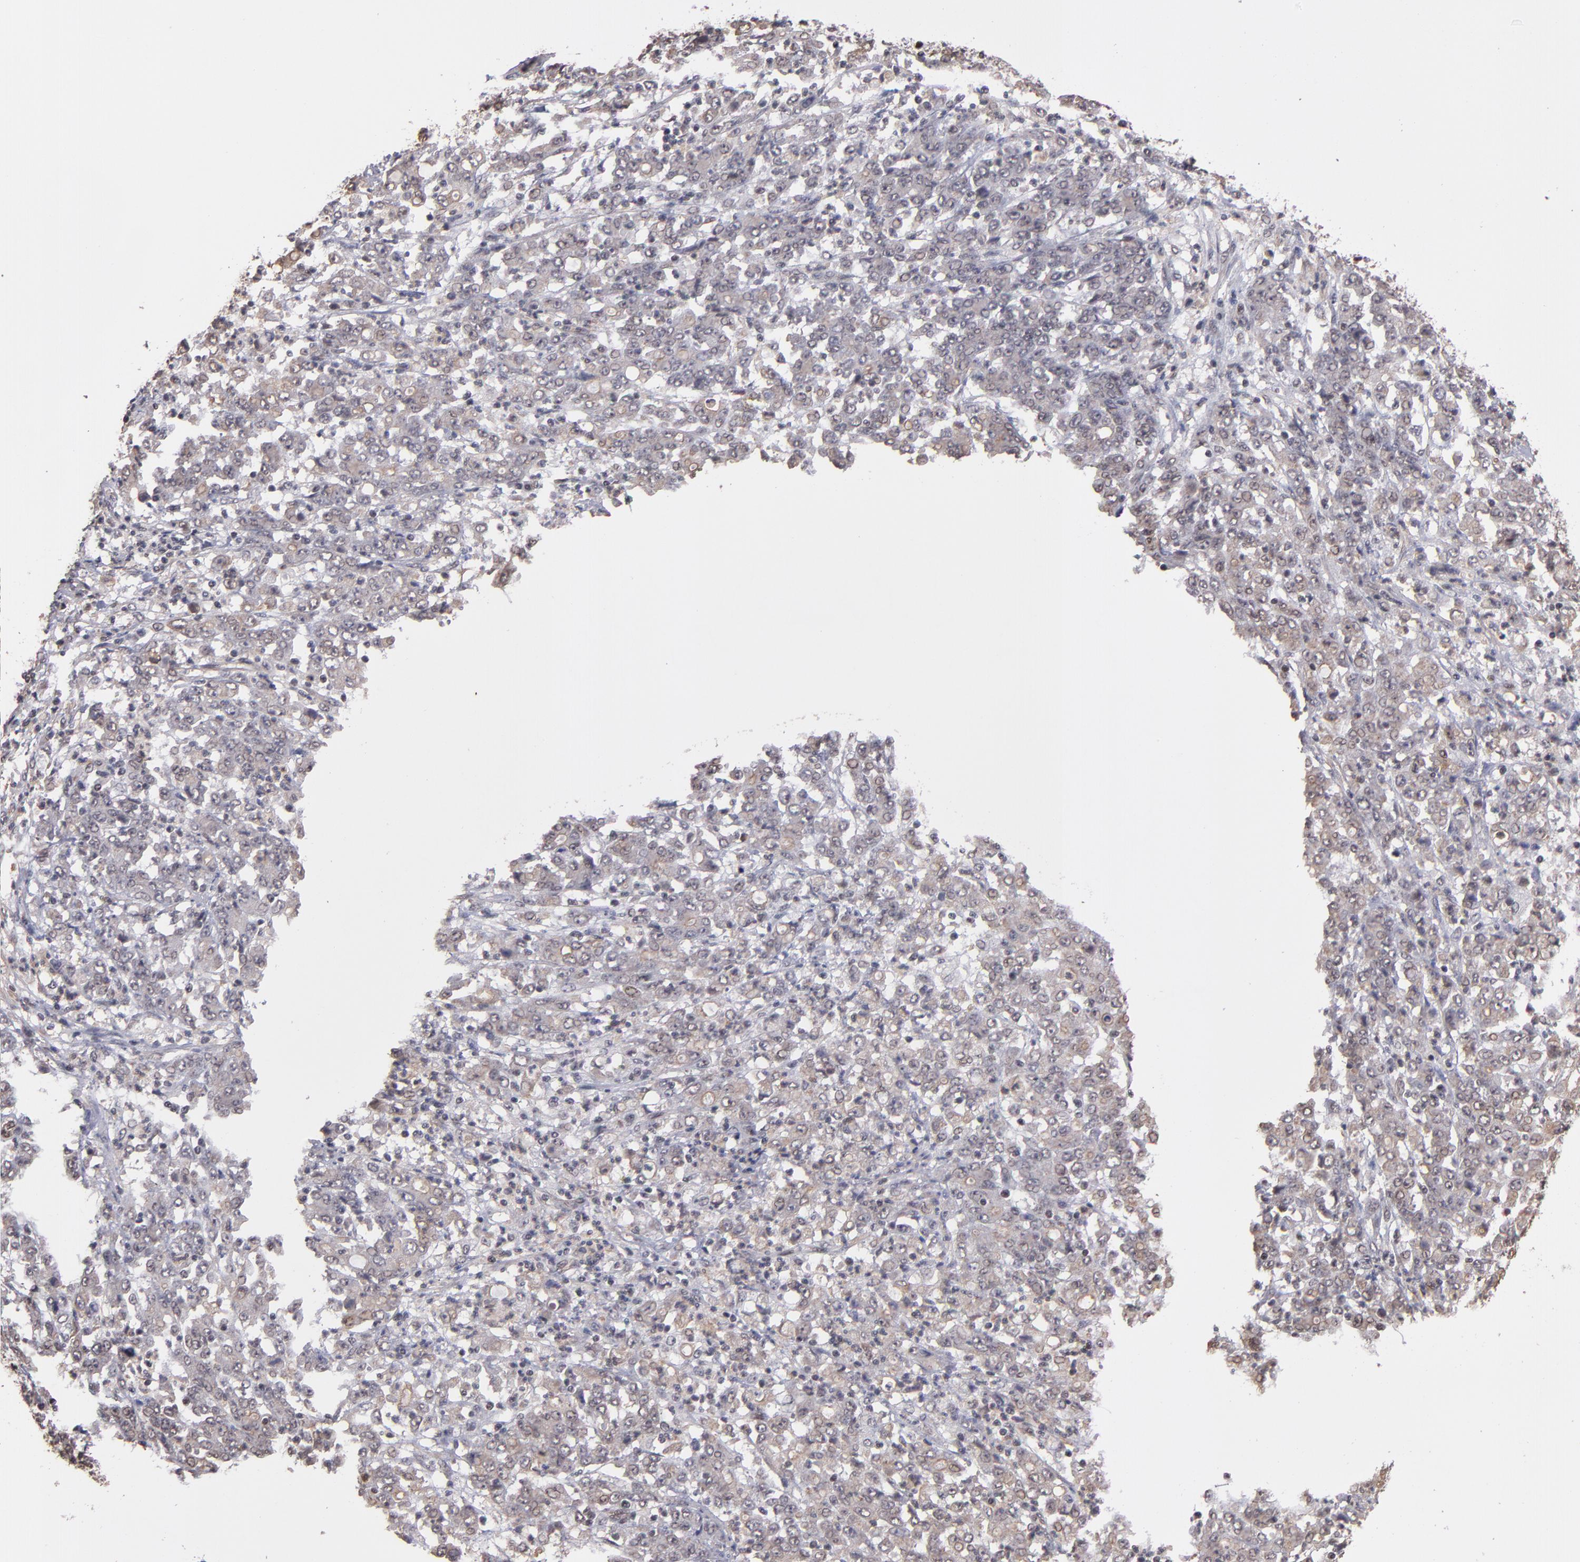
{"staining": {"intensity": "weak", "quantity": "<25%", "location": "cytoplasmic/membranous"}, "tissue": "stomach cancer", "cell_type": "Tumor cells", "image_type": "cancer", "snomed": [{"axis": "morphology", "description": "Adenocarcinoma, NOS"}, {"axis": "topography", "description": "Stomach, lower"}], "caption": "Stomach cancer (adenocarcinoma) was stained to show a protein in brown. There is no significant staining in tumor cells.", "gene": "TERF2", "patient": {"sex": "female", "age": 71}}